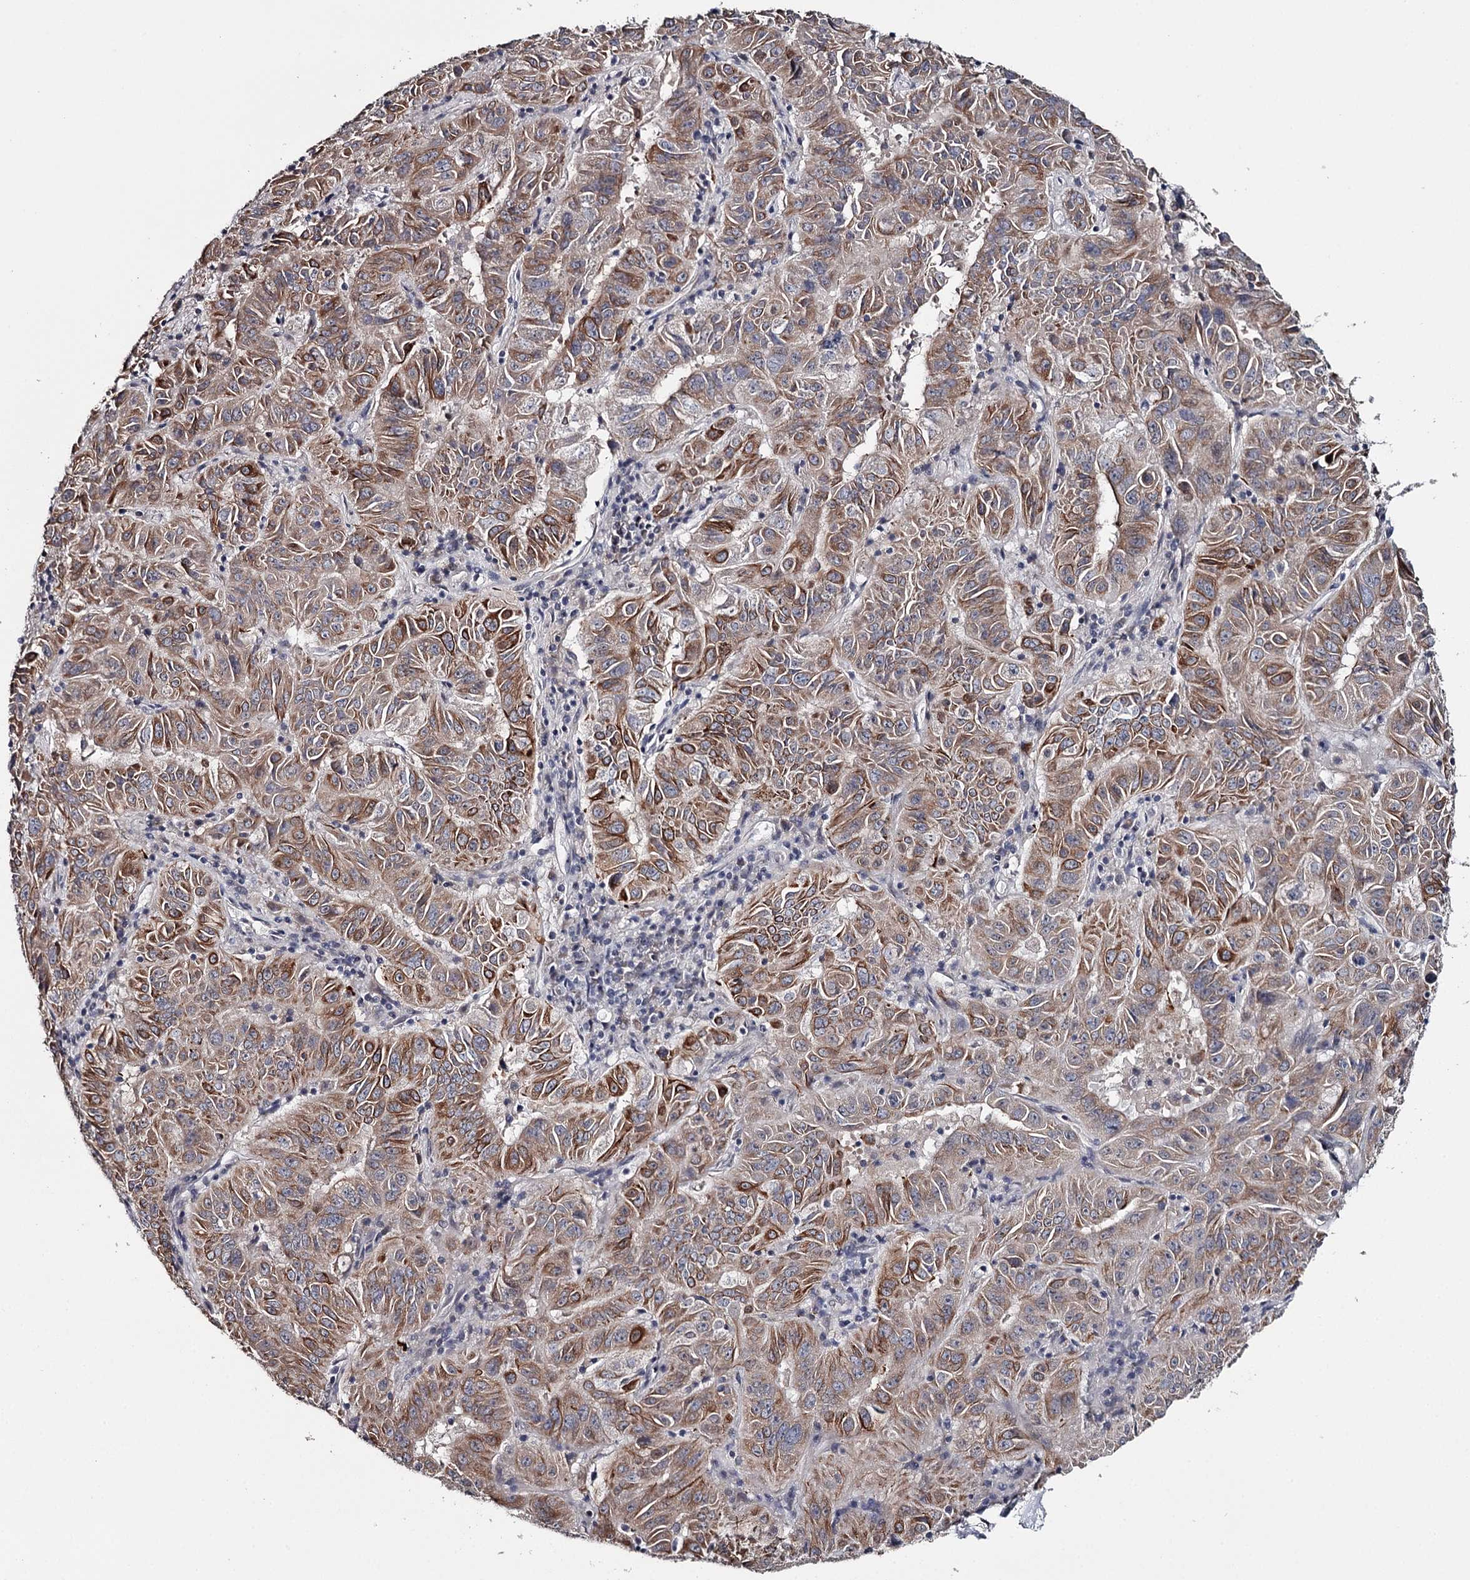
{"staining": {"intensity": "moderate", "quantity": ">75%", "location": "cytoplasmic/membranous"}, "tissue": "pancreatic cancer", "cell_type": "Tumor cells", "image_type": "cancer", "snomed": [{"axis": "morphology", "description": "Adenocarcinoma, NOS"}, {"axis": "topography", "description": "Pancreas"}], "caption": "The photomicrograph exhibits immunohistochemical staining of pancreatic cancer. There is moderate cytoplasmic/membranous staining is present in about >75% of tumor cells.", "gene": "GTSF1", "patient": {"sex": "male", "age": 63}}